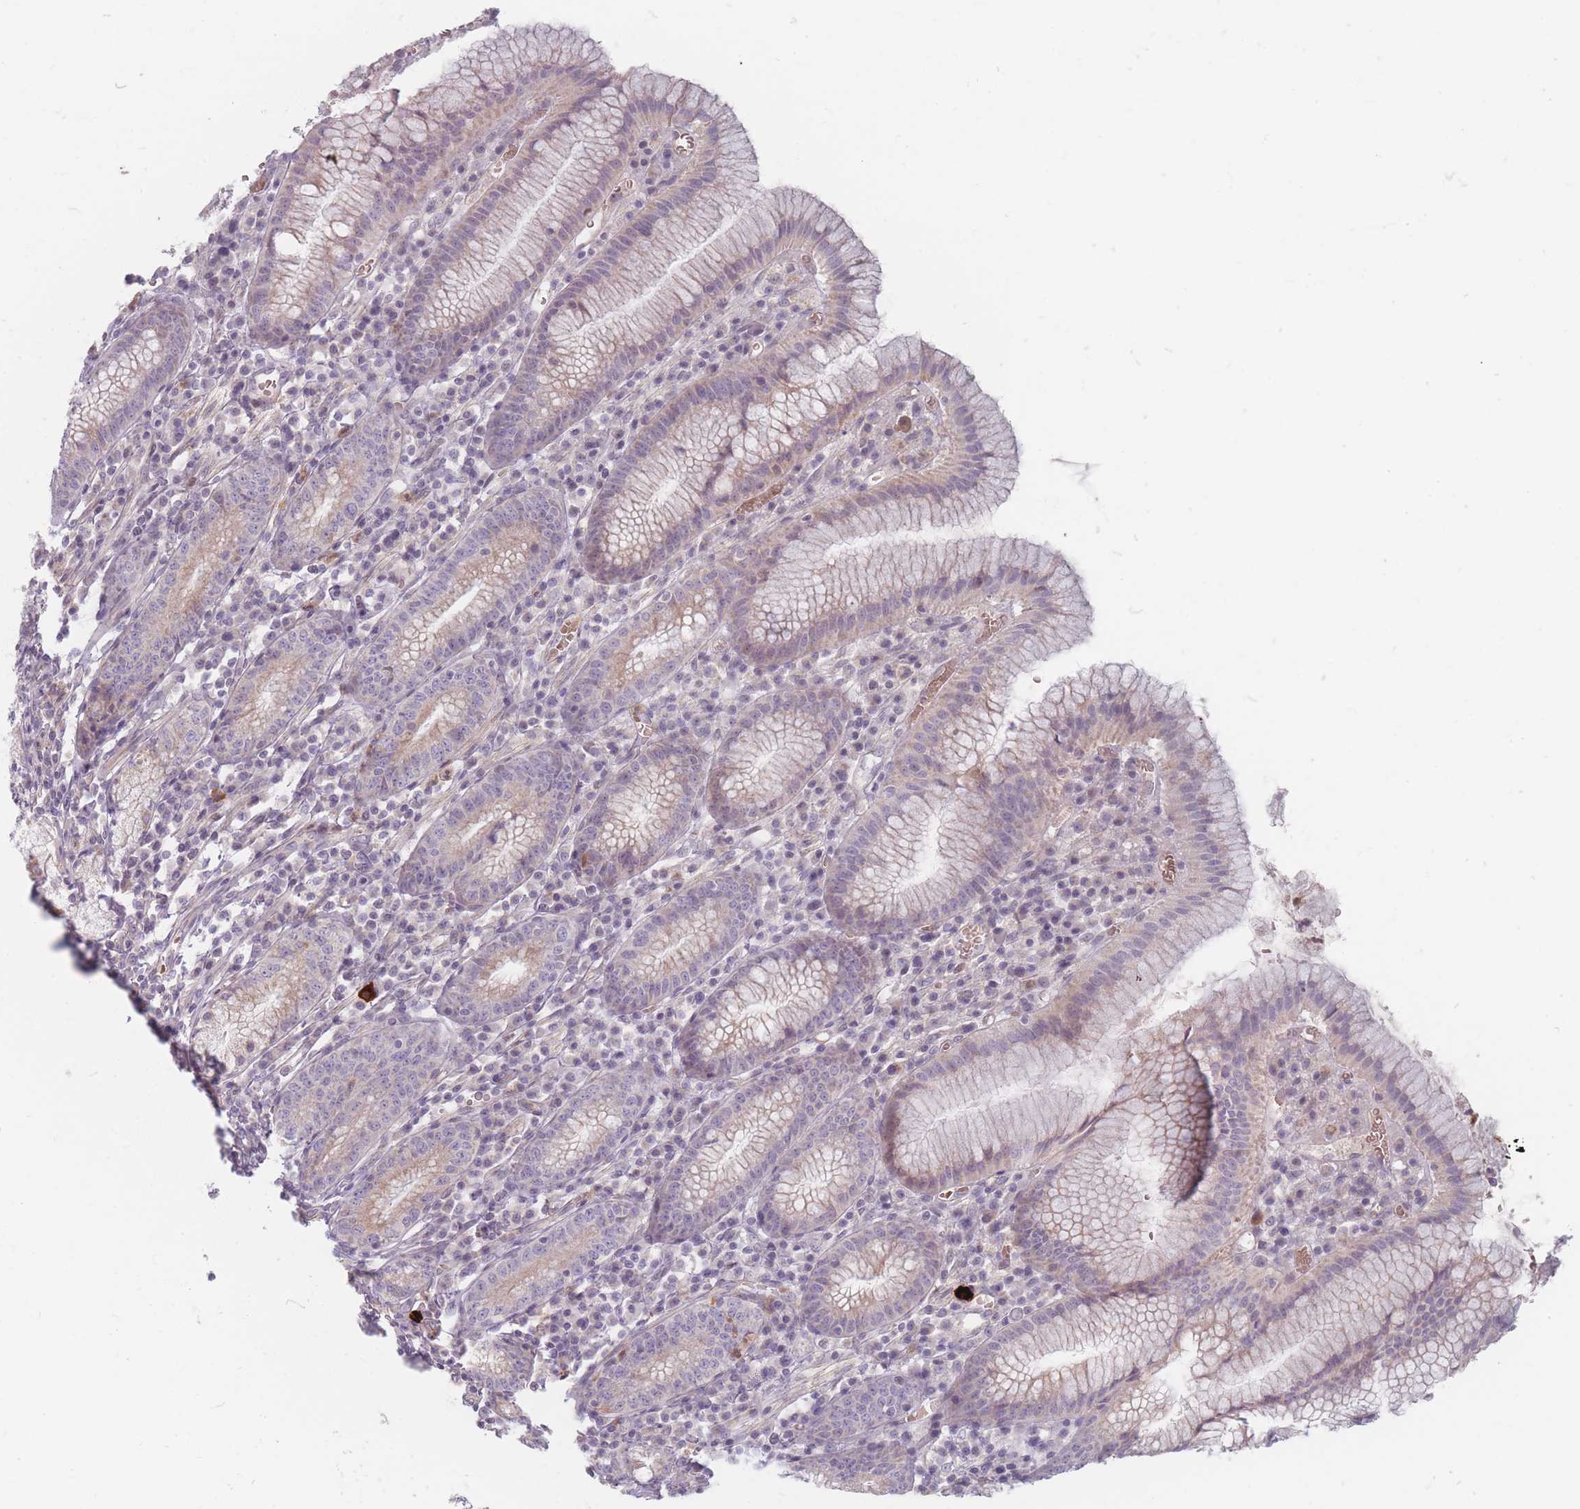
{"staining": {"intensity": "moderate", "quantity": "25%-75%", "location": "cytoplasmic/membranous"}, "tissue": "stomach", "cell_type": "Glandular cells", "image_type": "normal", "snomed": [{"axis": "morphology", "description": "Normal tissue, NOS"}, {"axis": "topography", "description": "Stomach"}], "caption": "This is an image of IHC staining of normal stomach, which shows moderate positivity in the cytoplasmic/membranous of glandular cells.", "gene": "CHCHD7", "patient": {"sex": "male", "age": 55}}